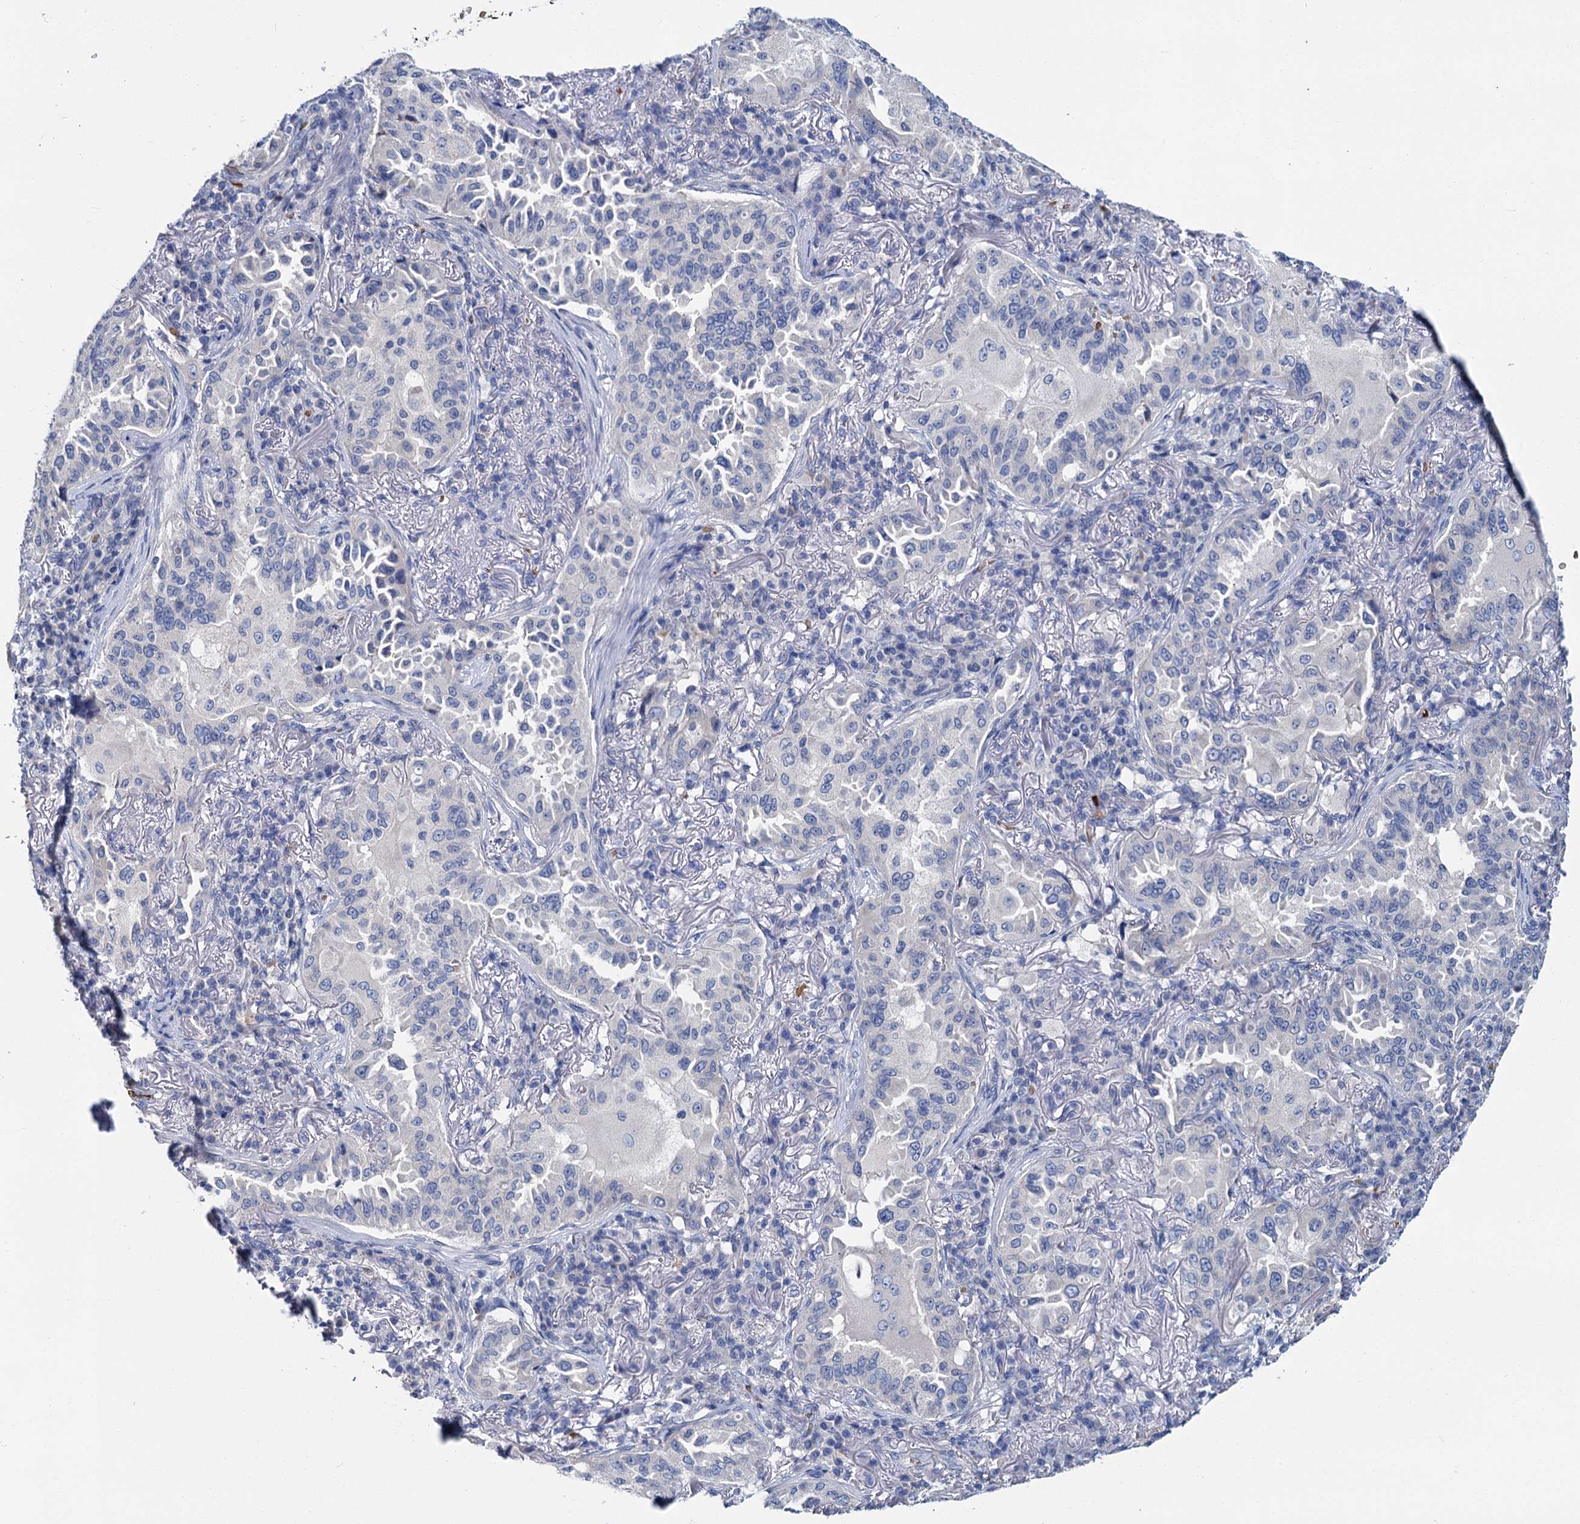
{"staining": {"intensity": "negative", "quantity": "none", "location": "none"}, "tissue": "lung cancer", "cell_type": "Tumor cells", "image_type": "cancer", "snomed": [{"axis": "morphology", "description": "Adenocarcinoma, NOS"}, {"axis": "topography", "description": "Lung"}], "caption": "Immunohistochemistry (IHC) of lung adenocarcinoma exhibits no expression in tumor cells. (DAB IHC visualized using brightfield microscopy, high magnification).", "gene": "ATG2A", "patient": {"sex": "female", "age": 69}}